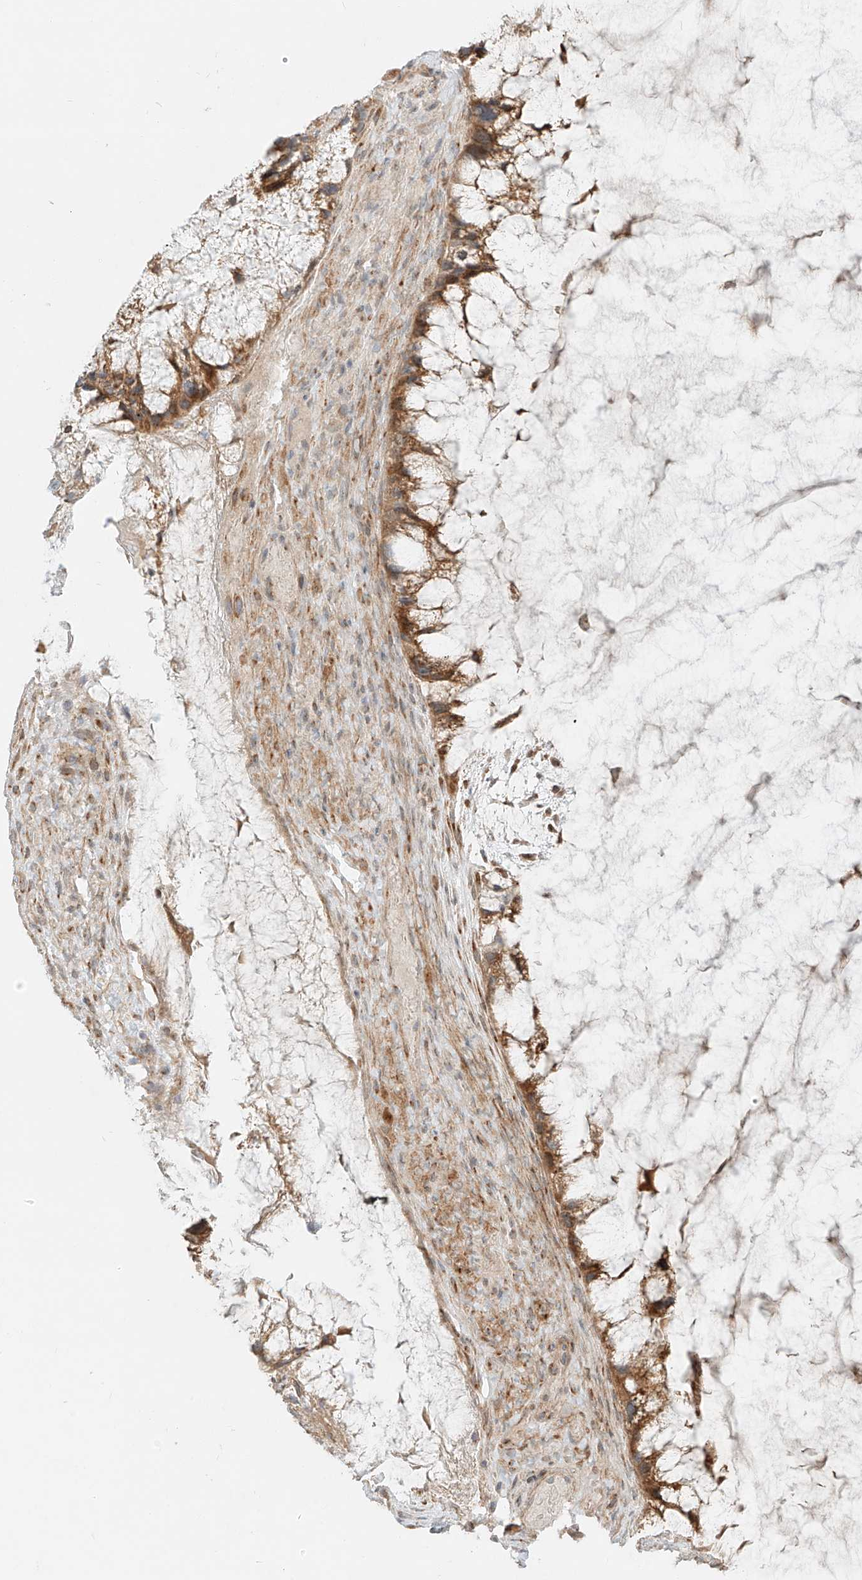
{"staining": {"intensity": "moderate", "quantity": ">75%", "location": "cytoplasmic/membranous"}, "tissue": "ovarian cancer", "cell_type": "Tumor cells", "image_type": "cancer", "snomed": [{"axis": "morphology", "description": "Cystadenocarcinoma, mucinous, NOS"}, {"axis": "topography", "description": "Ovary"}], "caption": "Immunohistochemical staining of ovarian cancer (mucinous cystadenocarcinoma) exhibits medium levels of moderate cytoplasmic/membranous protein expression in about >75% of tumor cells.", "gene": "ZNF287", "patient": {"sex": "female", "age": 37}}